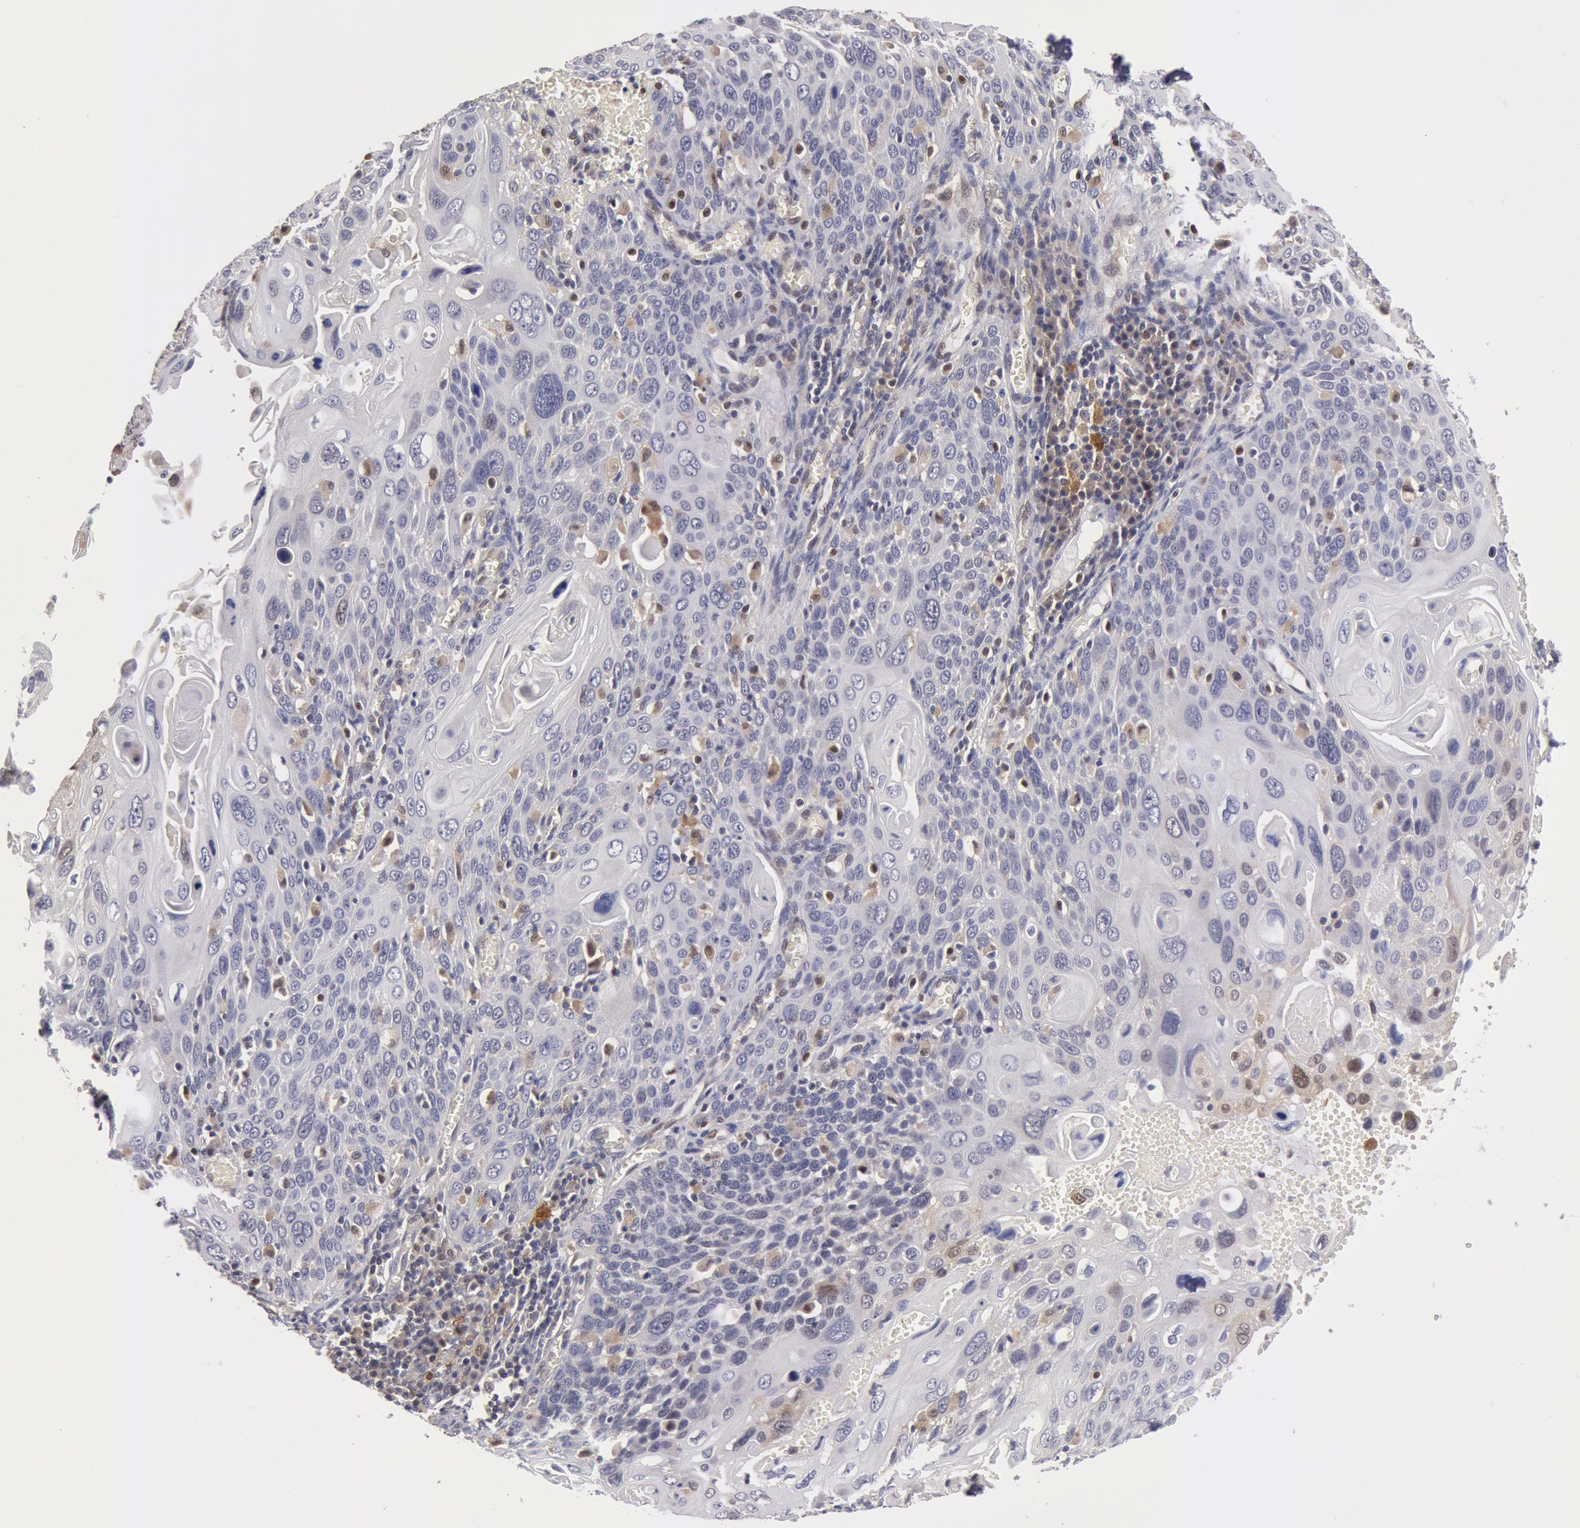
{"staining": {"intensity": "negative", "quantity": "none", "location": "none"}, "tissue": "cervical cancer", "cell_type": "Tumor cells", "image_type": "cancer", "snomed": [{"axis": "morphology", "description": "Squamous cell carcinoma, NOS"}, {"axis": "topography", "description": "Cervix"}], "caption": "Cervical cancer was stained to show a protein in brown. There is no significant expression in tumor cells.", "gene": "TXNRD1", "patient": {"sex": "female", "age": 54}}